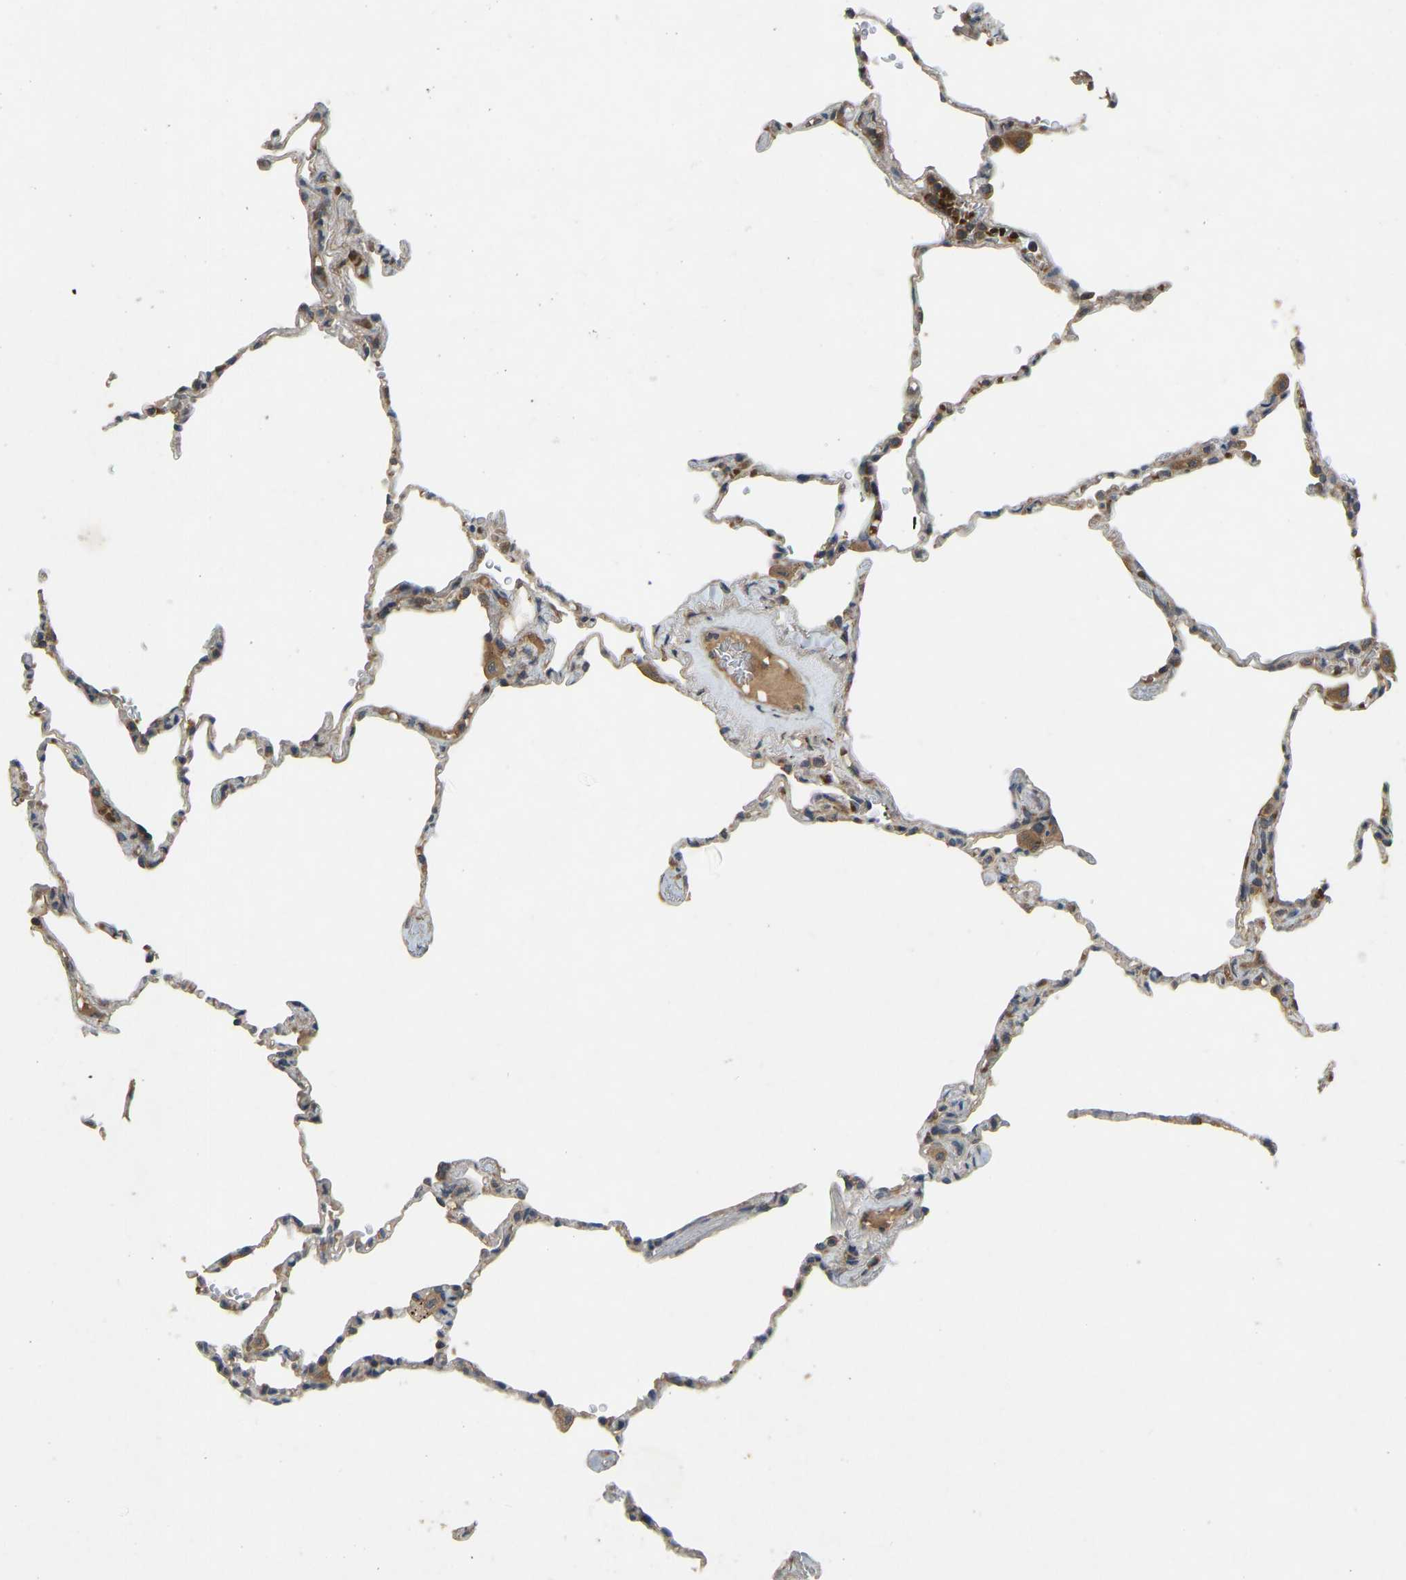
{"staining": {"intensity": "moderate", "quantity": "<25%", "location": "cytoplasmic/membranous"}, "tissue": "lung", "cell_type": "Alveolar cells", "image_type": "normal", "snomed": [{"axis": "morphology", "description": "Normal tissue, NOS"}, {"axis": "topography", "description": "Lung"}], "caption": "Moderate cytoplasmic/membranous protein positivity is identified in approximately <25% of alveolar cells in lung. (brown staining indicates protein expression, while blue staining denotes nuclei).", "gene": "ZNF71", "patient": {"sex": "male", "age": 59}}